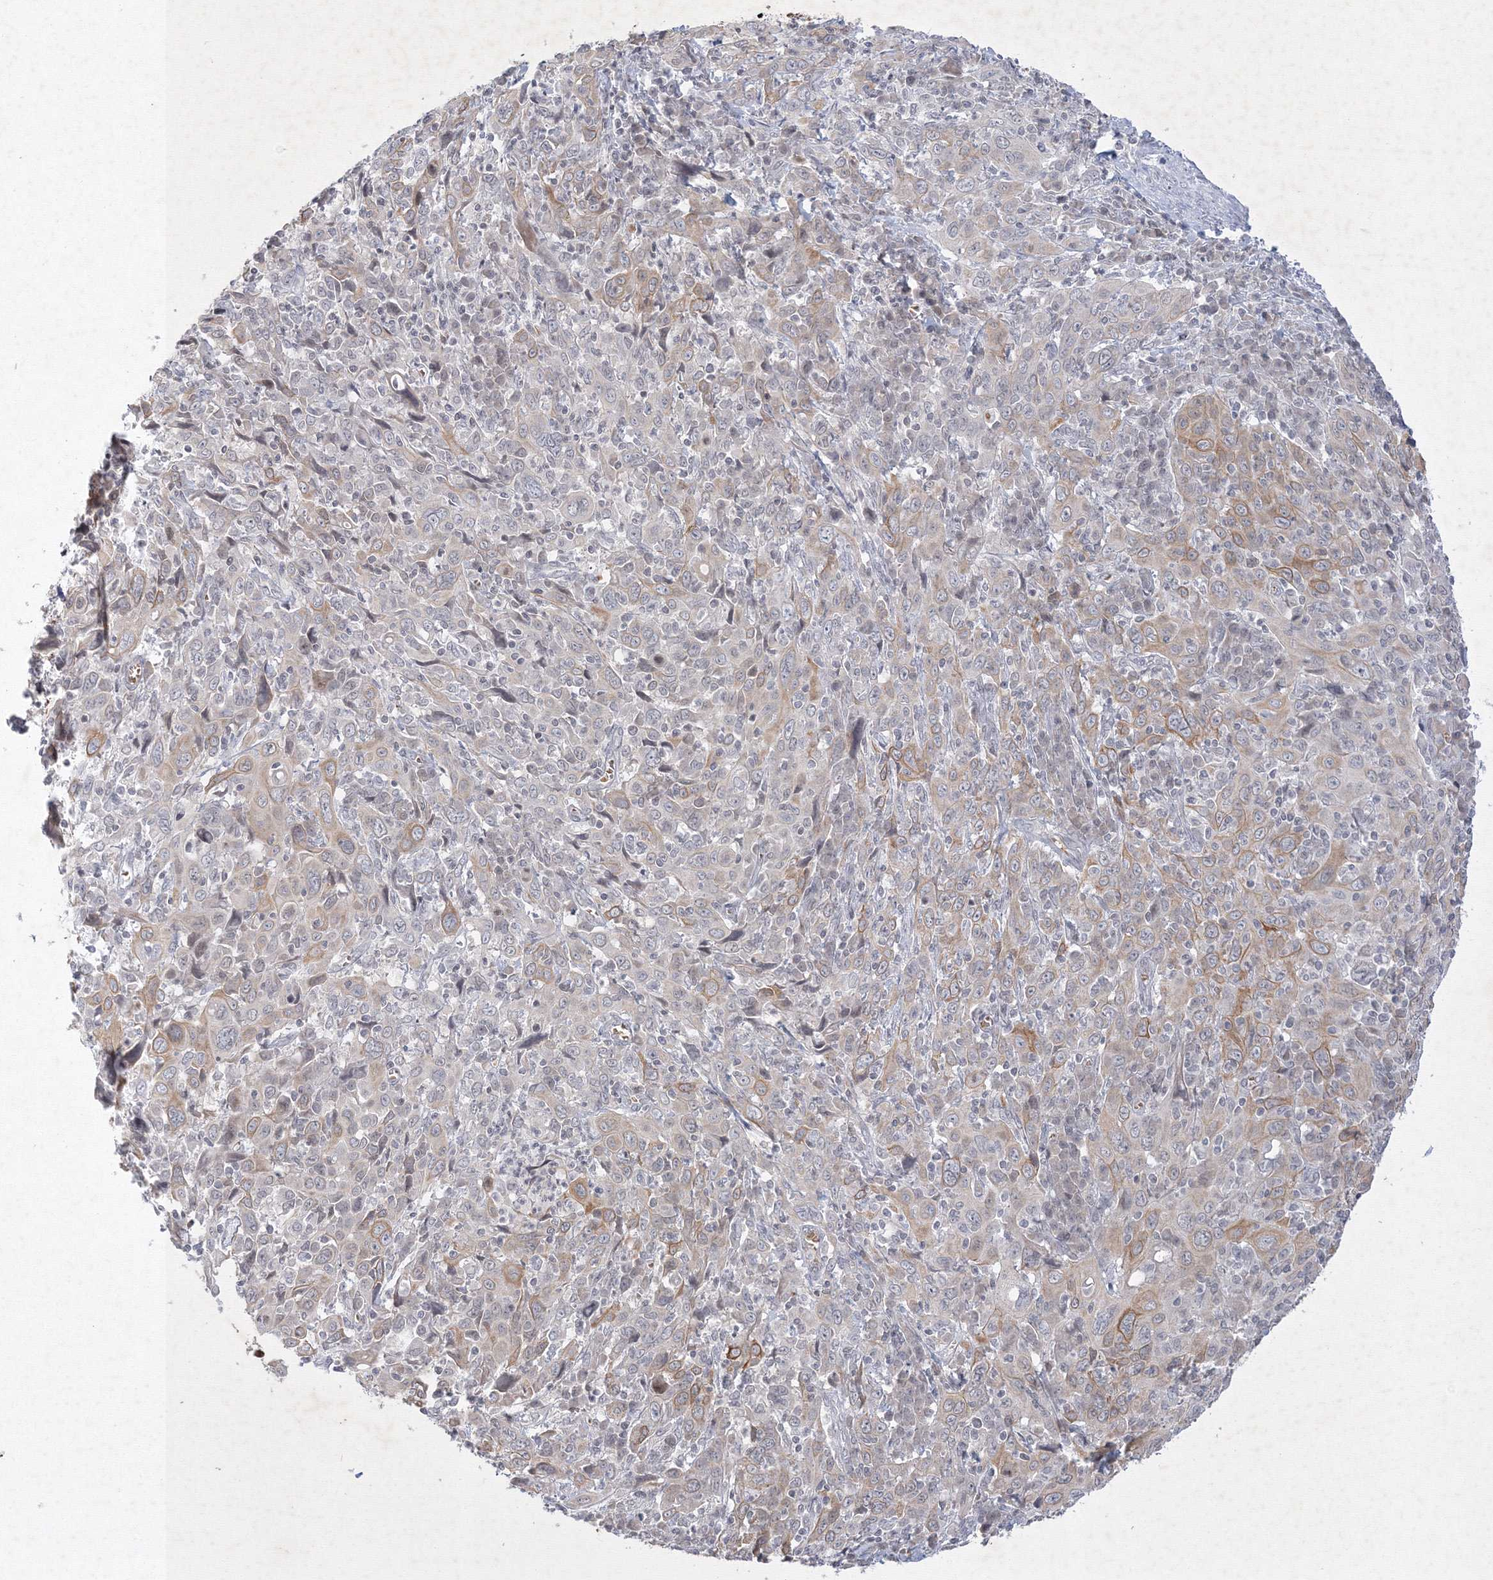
{"staining": {"intensity": "moderate", "quantity": "<25%", "location": "cytoplasmic/membranous"}, "tissue": "cervical cancer", "cell_type": "Tumor cells", "image_type": "cancer", "snomed": [{"axis": "morphology", "description": "Squamous cell carcinoma, NOS"}, {"axis": "topography", "description": "Cervix"}], "caption": "Cervical cancer (squamous cell carcinoma) stained with a protein marker demonstrates moderate staining in tumor cells.", "gene": "NXPE3", "patient": {"sex": "female", "age": 46}}